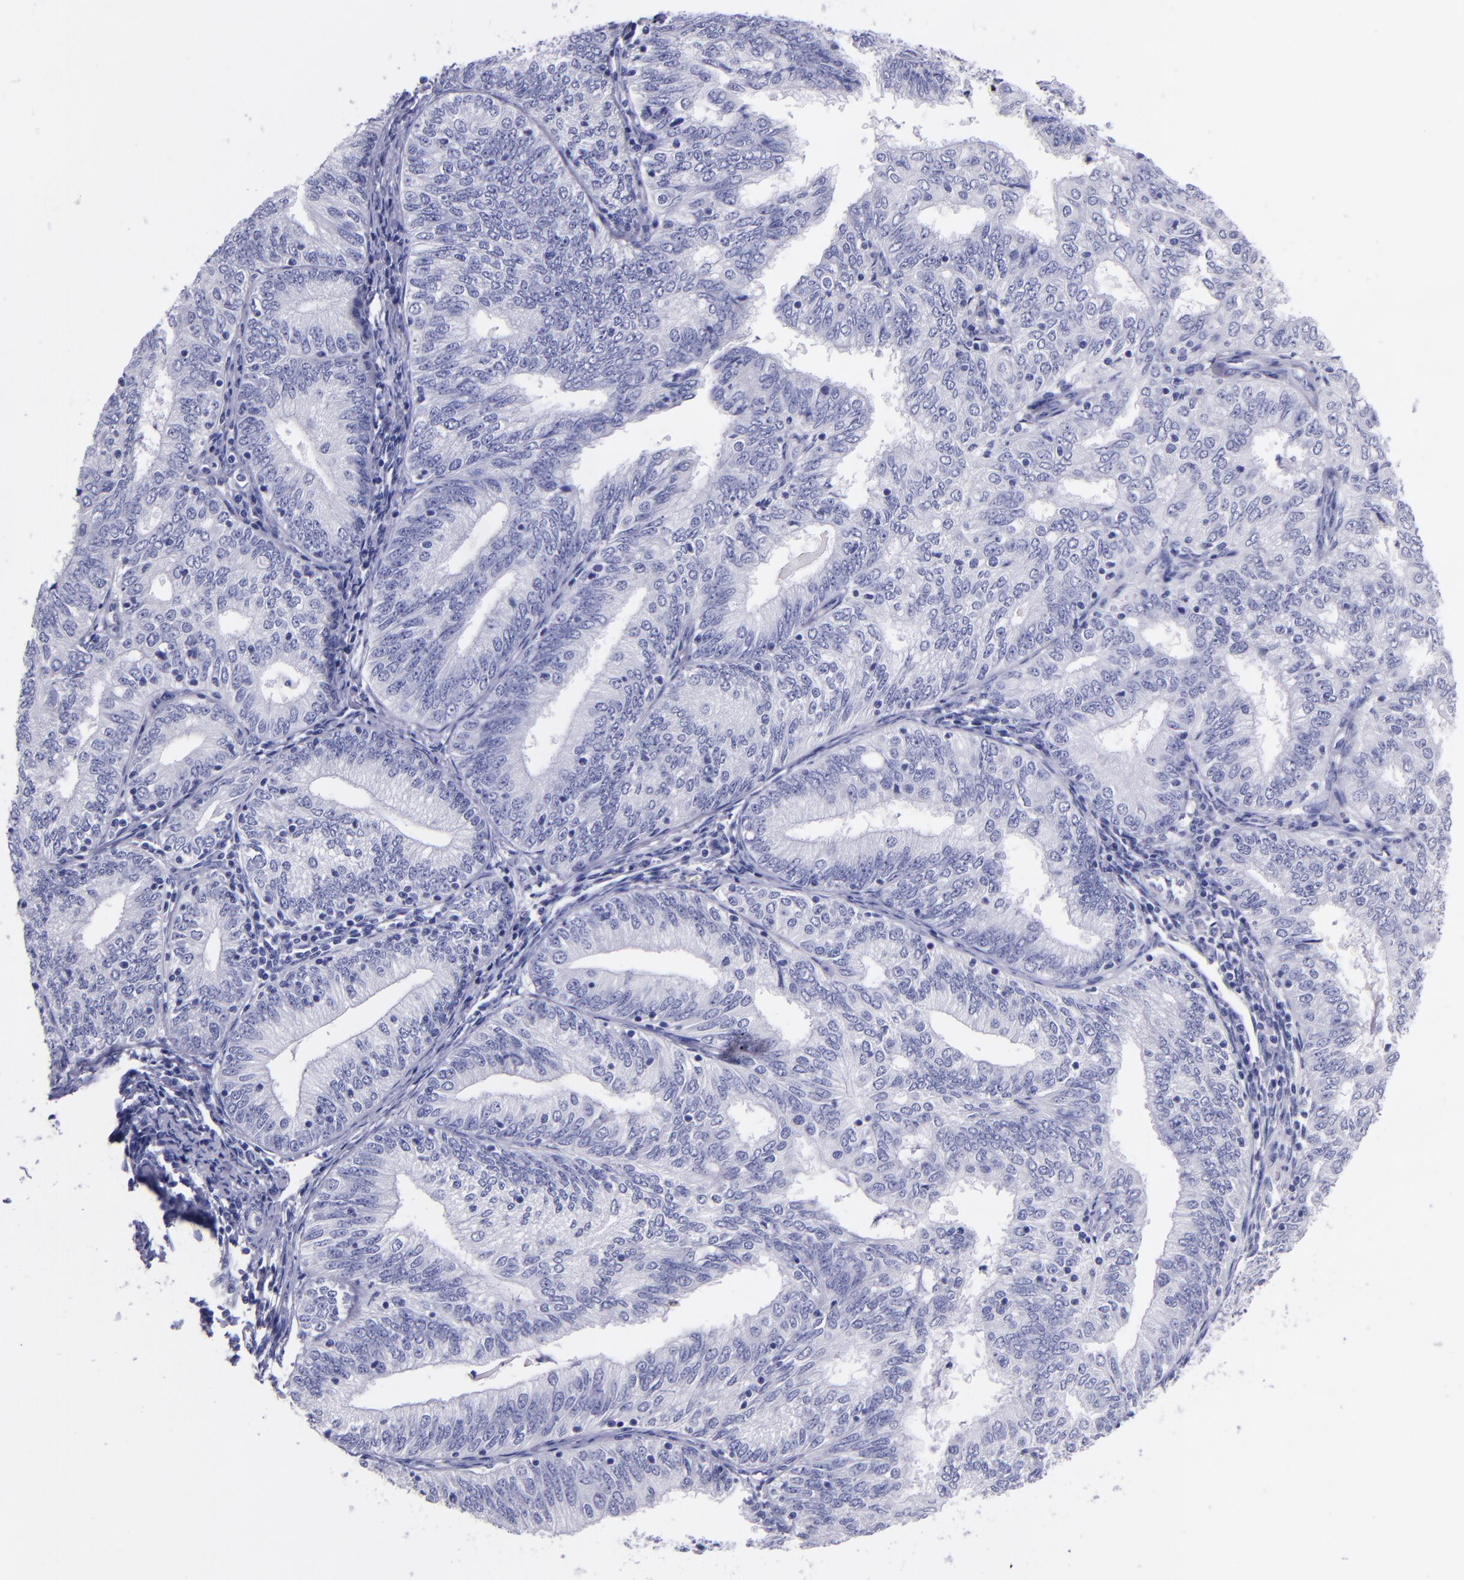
{"staining": {"intensity": "negative", "quantity": "none", "location": "none"}, "tissue": "endometrial cancer", "cell_type": "Tumor cells", "image_type": "cancer", "snomed": [{"axis": "morphology", "description": "Adenocarcinoma, NOS"}, {"axis": "topography", "description": "Endometrium"}], "caption": "Tumor cells show no significant expression in endometrial cancer (adenocarcinoma). (IHC, brightfield microscopy, high magnification).", "gene": "SV2A", "patient": {"sex": "female", "age": 69}}